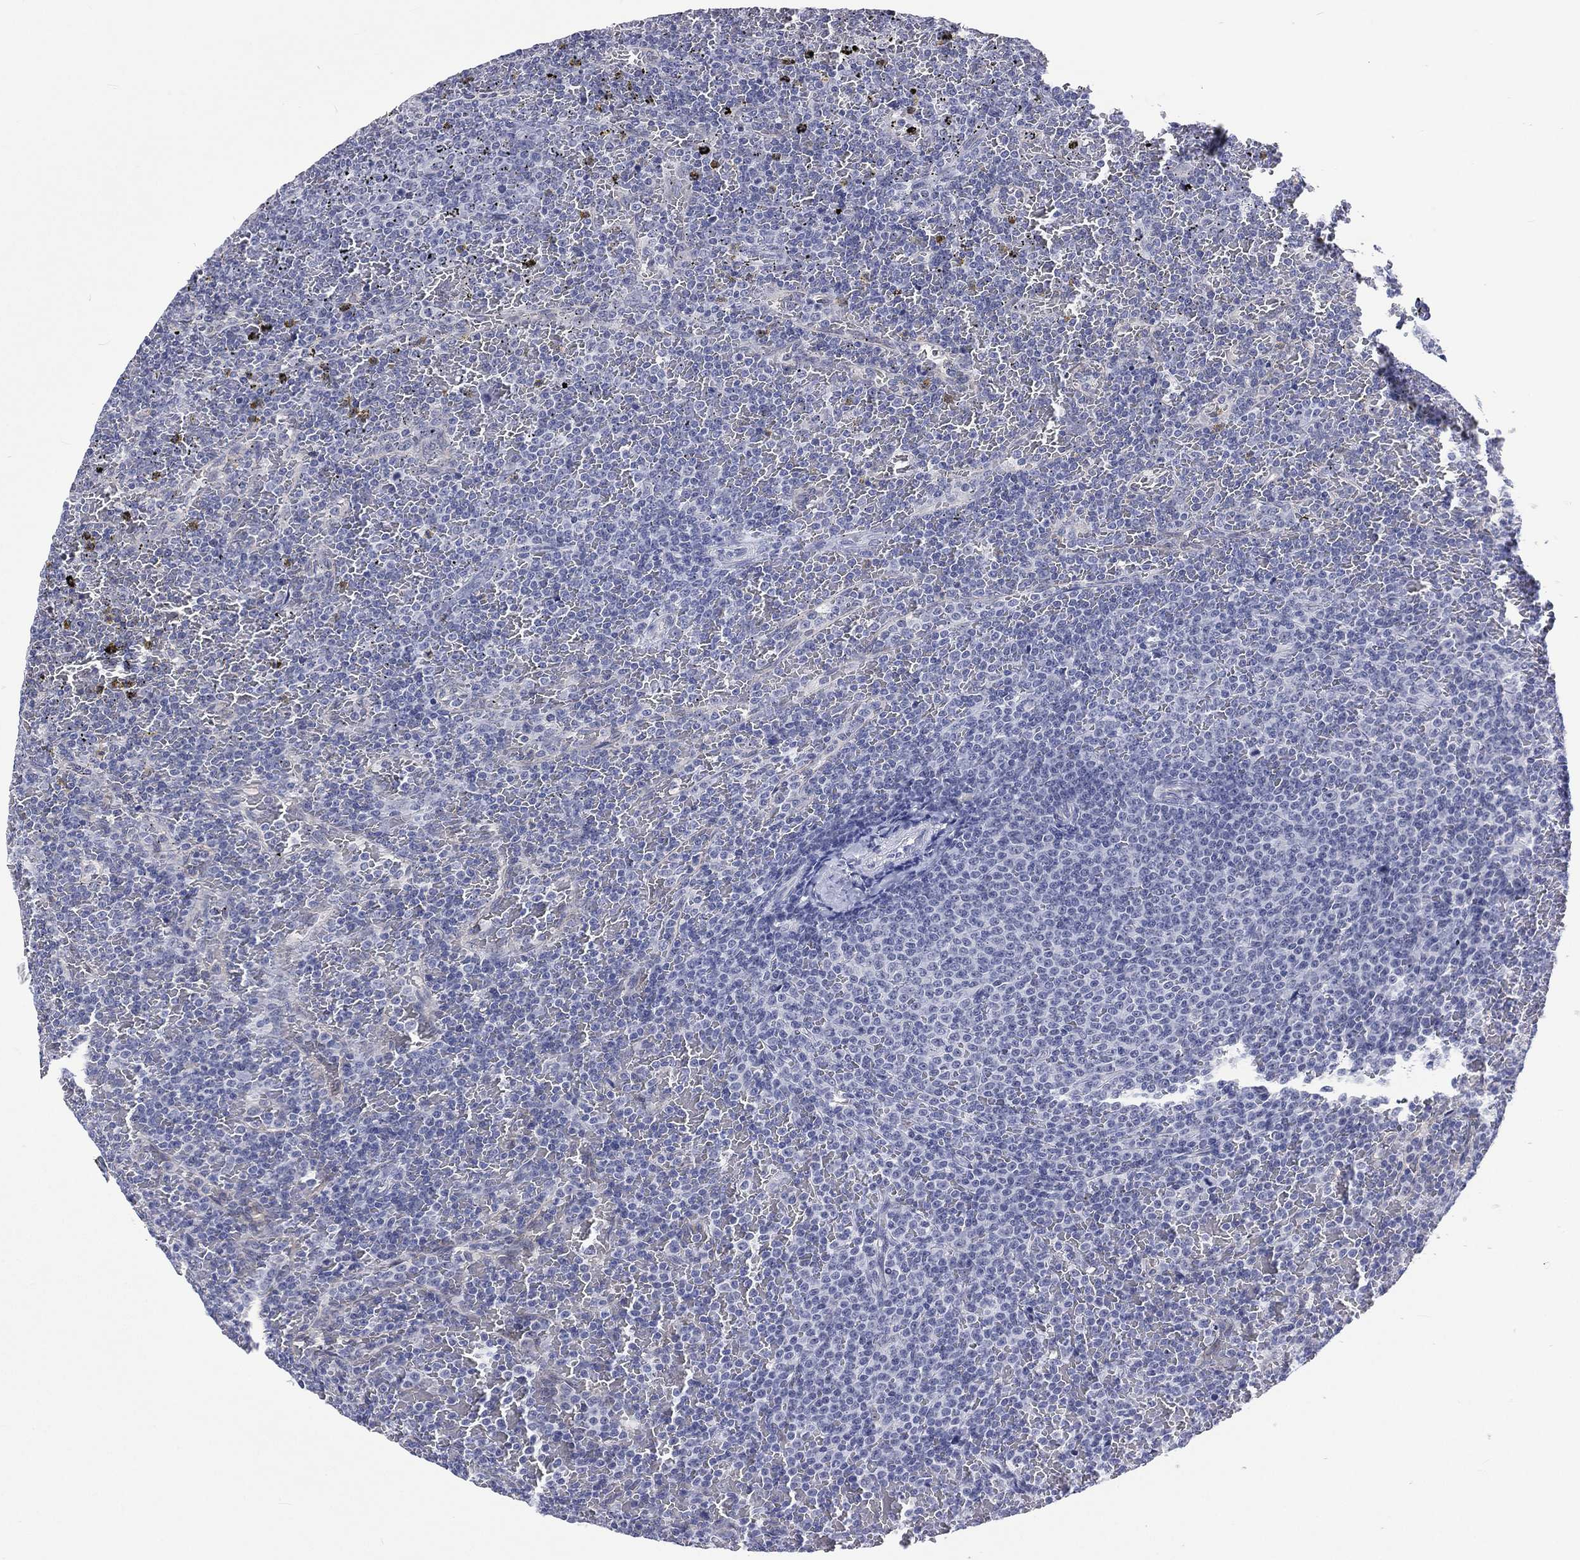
{"staining": {"intensity": "negative", "quantity": "none", "location": "none"}, "tissue": "lymphoma", "cell_type": "Tumor cells", "image_type": "cancer", "snomed": [{"axis": "morphology", "description": "Malignant lymphoma, non-Hodgkin's type, Low grade"}, {"axis": "topography", "description": "Spleen"}], "caption": "Tumor cells are negative for brown protein staining in malignant lymphoma, non-Hodgkin's type (low-grade).", "gene": "SSX1", "patient": {"sex": "female", "age": 77}}